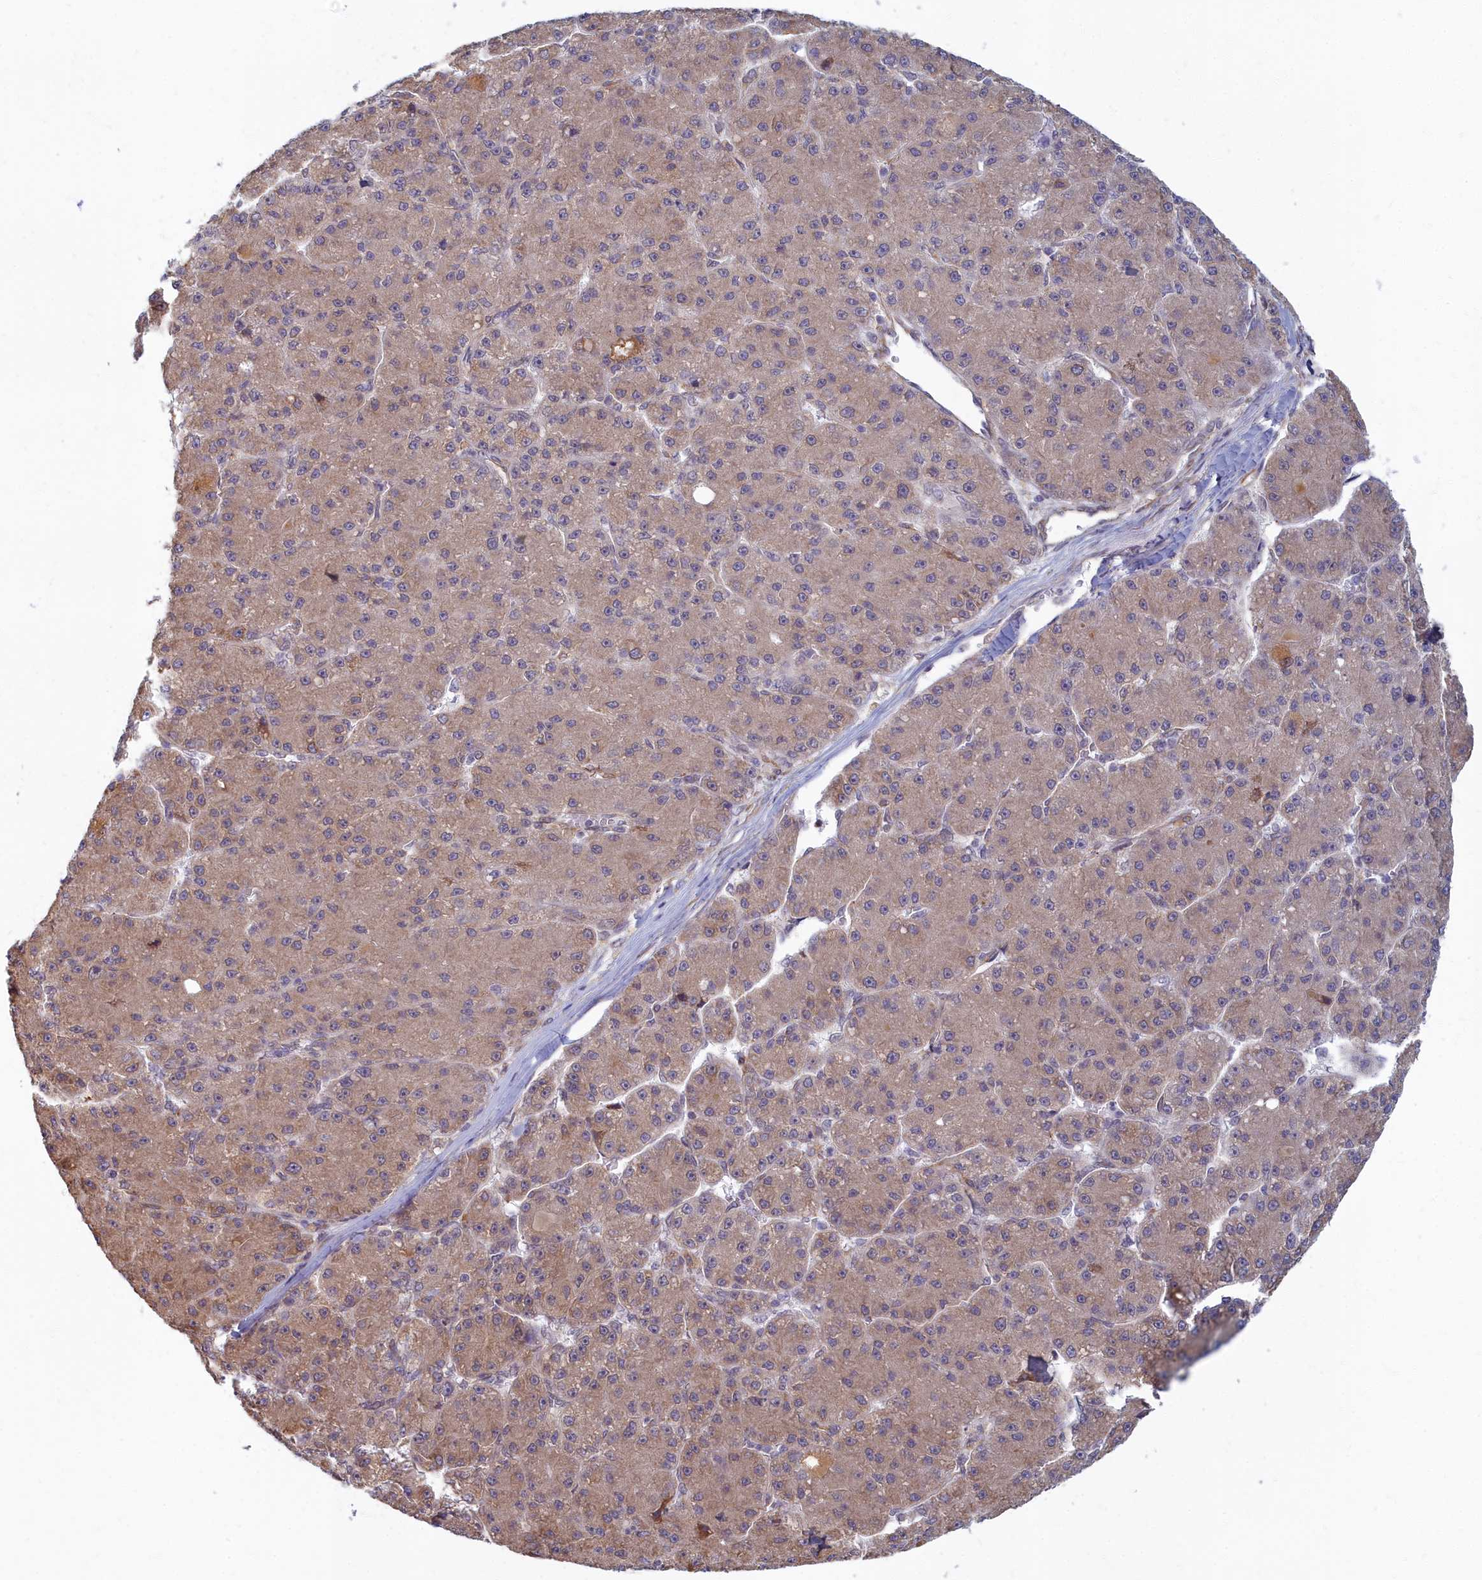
{"staining": {"intensity": "weak", "quantity": ">75%", "location": "cytoplasmic/membranous"}, "tissue": "liver cancer", "cell_type": "Tumor cells", "image_type": "cancer", "snomed": [{"axis": "morphology", "description": "Carcinoma, Hepatocellular, NOS"}, {"axis": "topography", "description": "Liver"}], "caption": "This is an image of immunohistochemistry staining of liver cancer (hepatocellular carcinoma), which shows weak staining in the cytoplasmic/membranous of tumor cells.", "gene": "MAK16", "patient": {"sex": "male", "age": 67}}